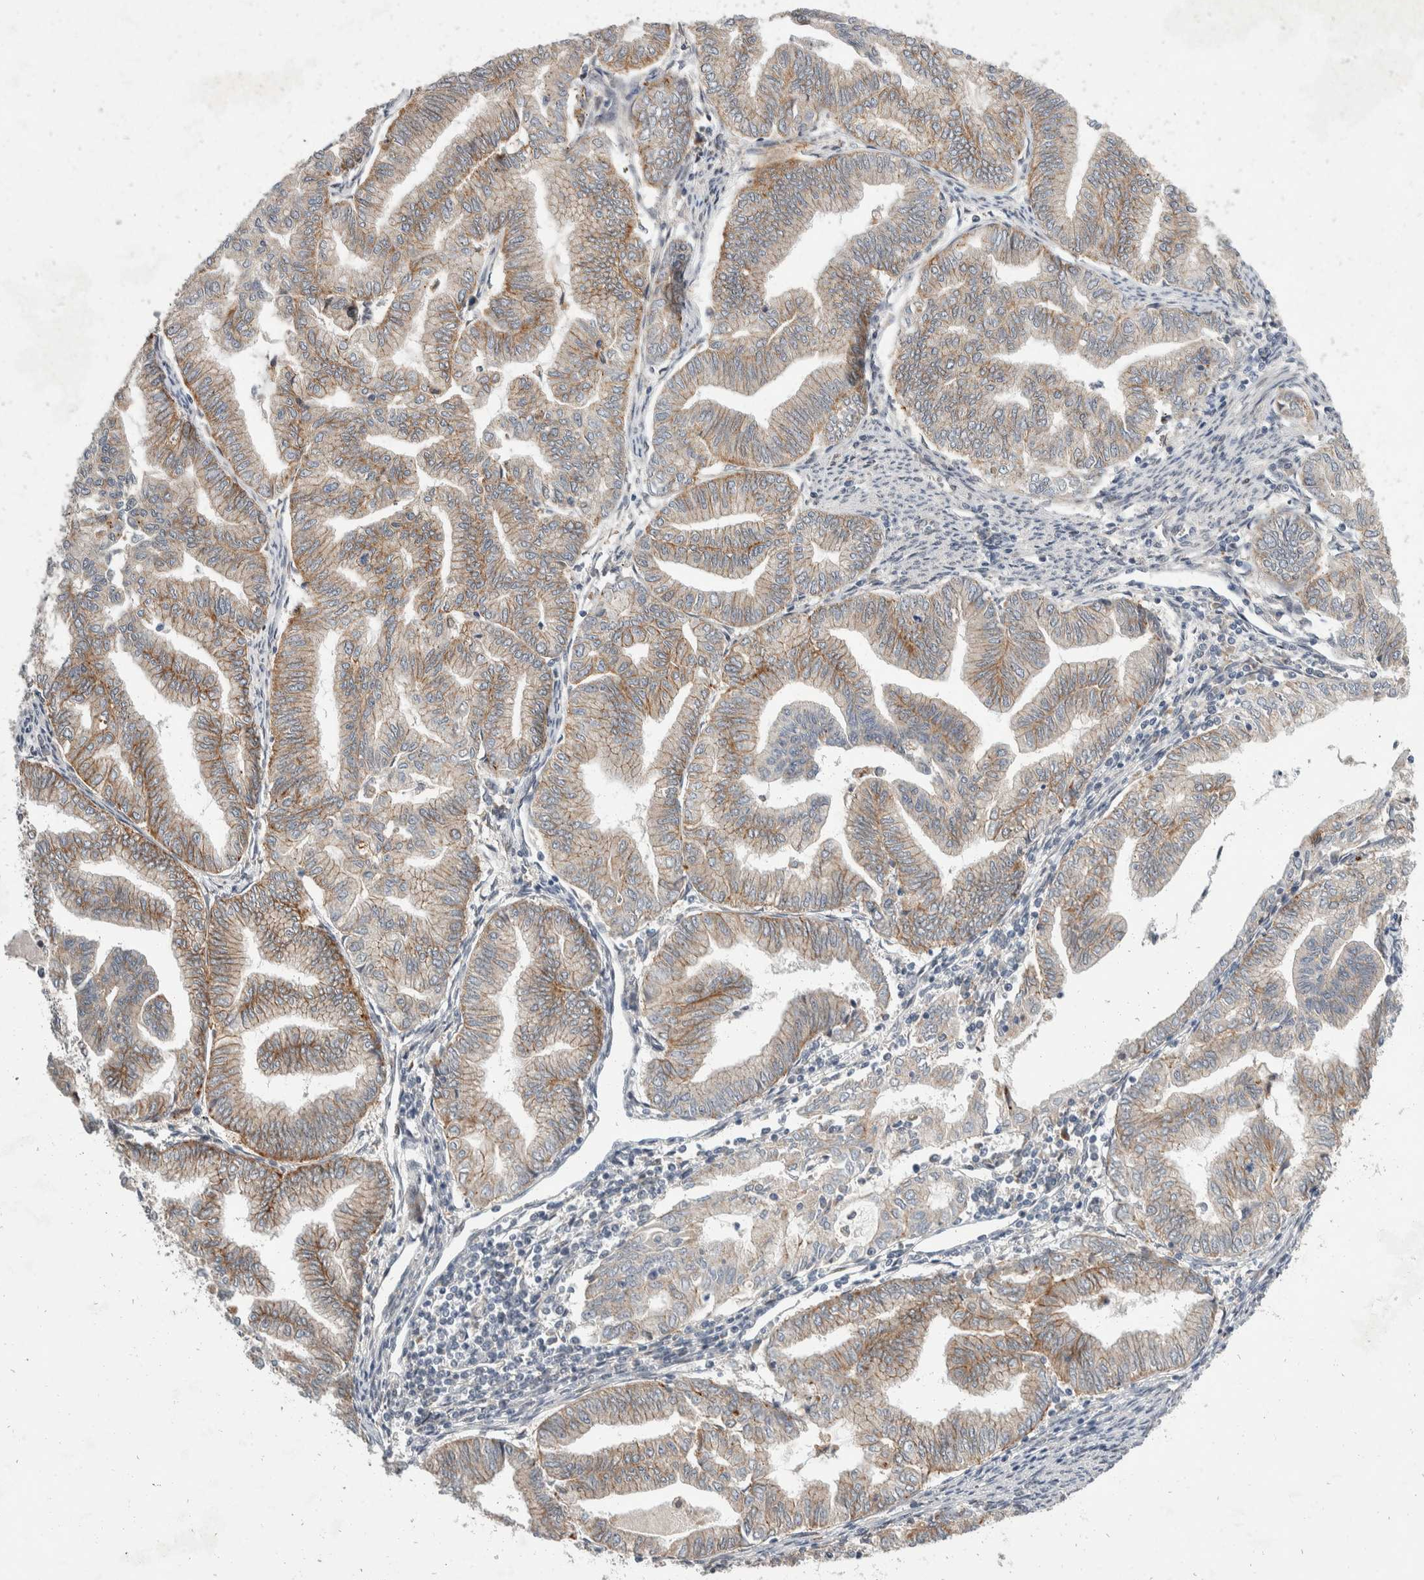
{"staining": {"intensity": "moderate", "quantity": "<25%", "location": "cytoplasmic/membranous"}, "tissue": "endometrial cancer", "cell_type": "Tumor cells", "image_type": "cancer", "snomed": [{"axis": "morphology", "description": "Adenocarcinoma, NOS"}, {"axis": "topography", "description": "Endometrium"}], "caption": "Tumor cells reveal low levels of moderate cytoplasmic/membranous expression in about <25% of cells in endometrial cancer.", "gene": "ZNF703", "patient": {"sex": "female", "age": 79}}